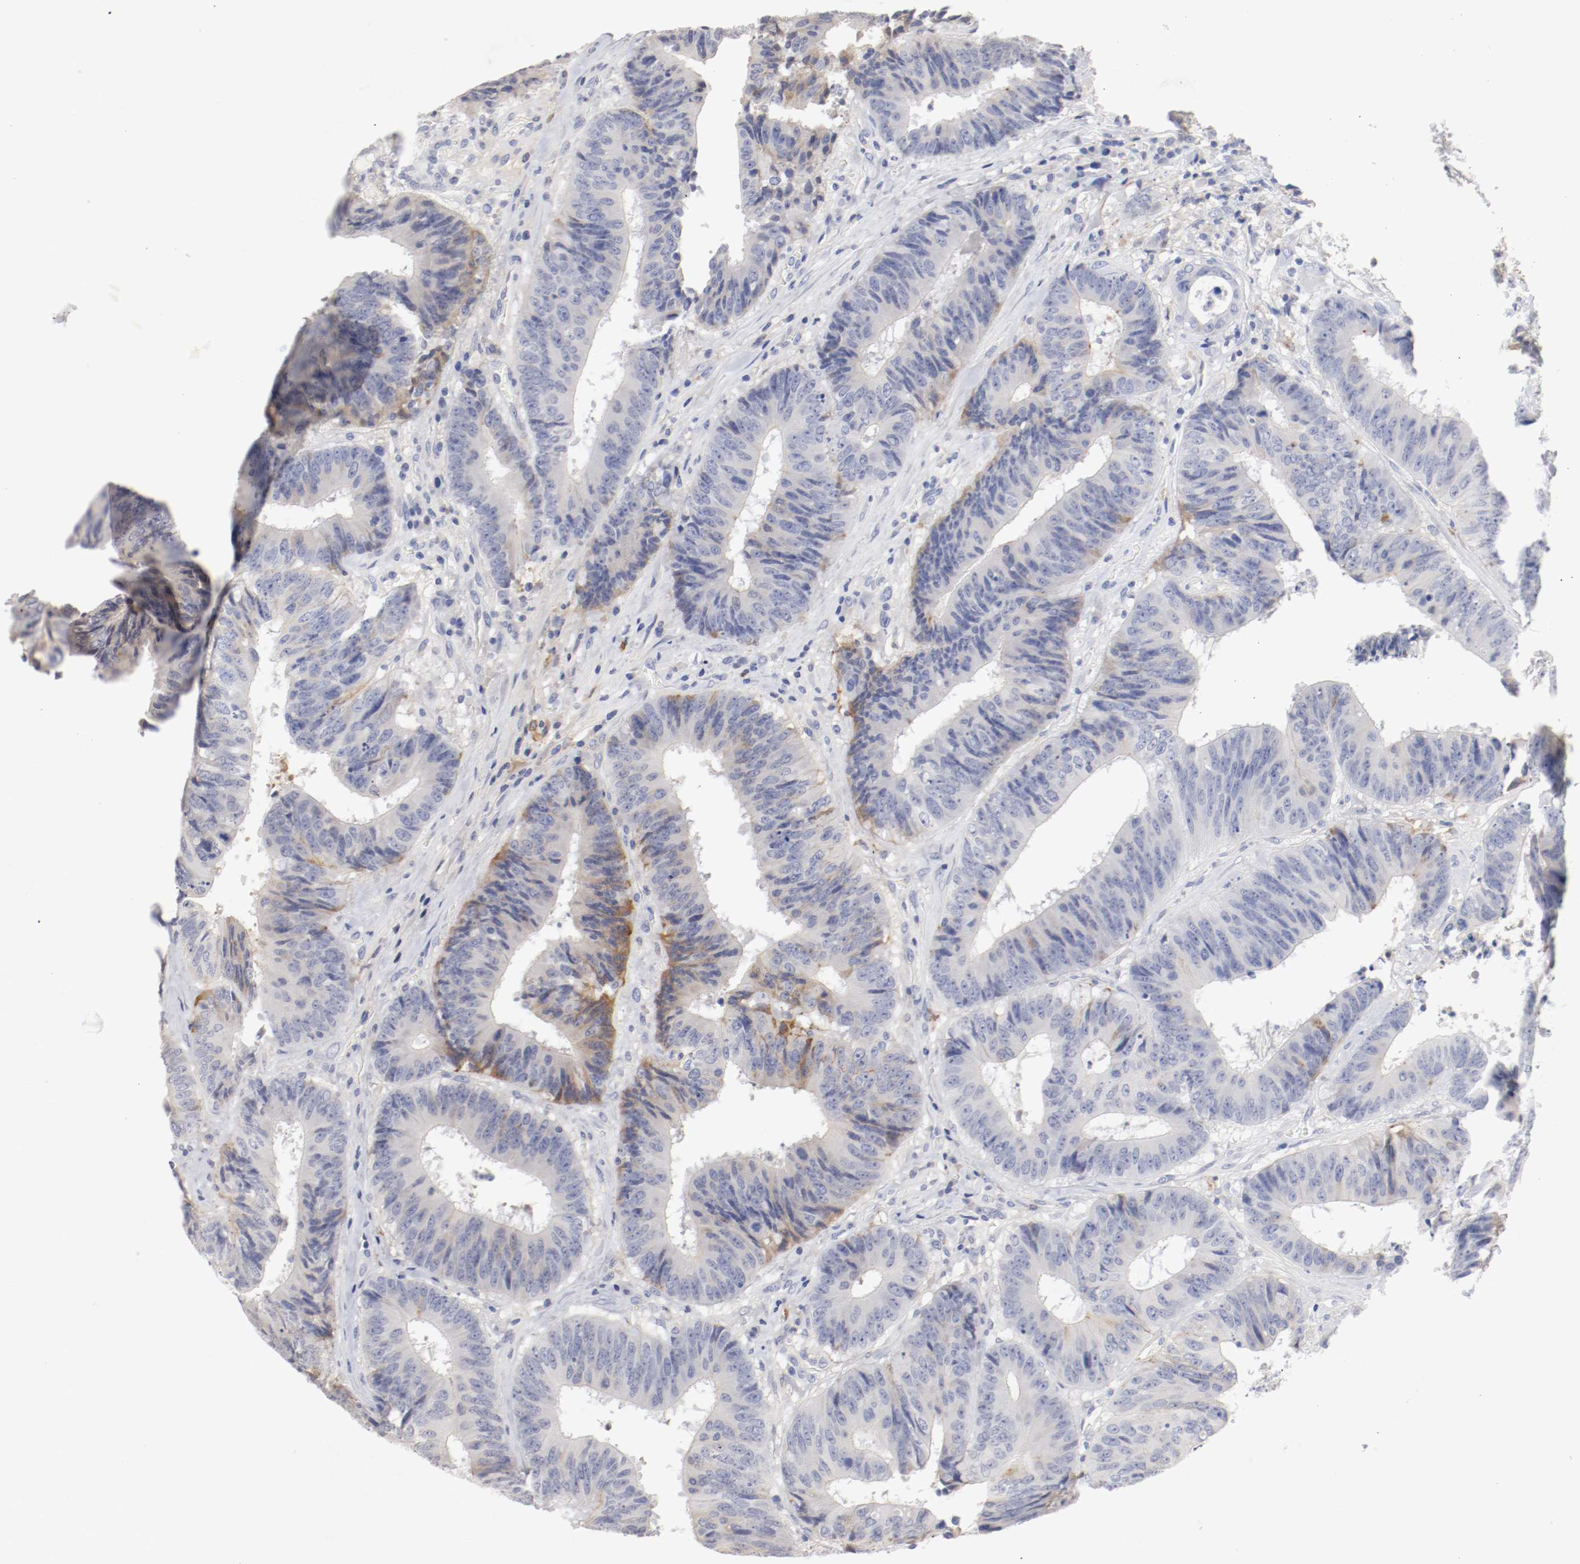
{"staining": {"intensity": "moderate", "quantity": "<25%", "location": "cytoplasmic/membranous"}, "tissue": "colorectal cancer", "cell_type": "Tumor cells", "image_type": "cancer", "snomed": [{"axis": "morphology", "description": "Adenocarcinoma, NOS"}, {"axis": "topography", "description": "Rectum"}], "caption": "This micrograph shows immunohistochemistry (IHC) staining of colorectal cancer, with low moderate cytoplasmic/membranous expression in about <25% of tumor cells.", "gene": "FGFBP1", "patient": {"sex": "male", "age": 72}}